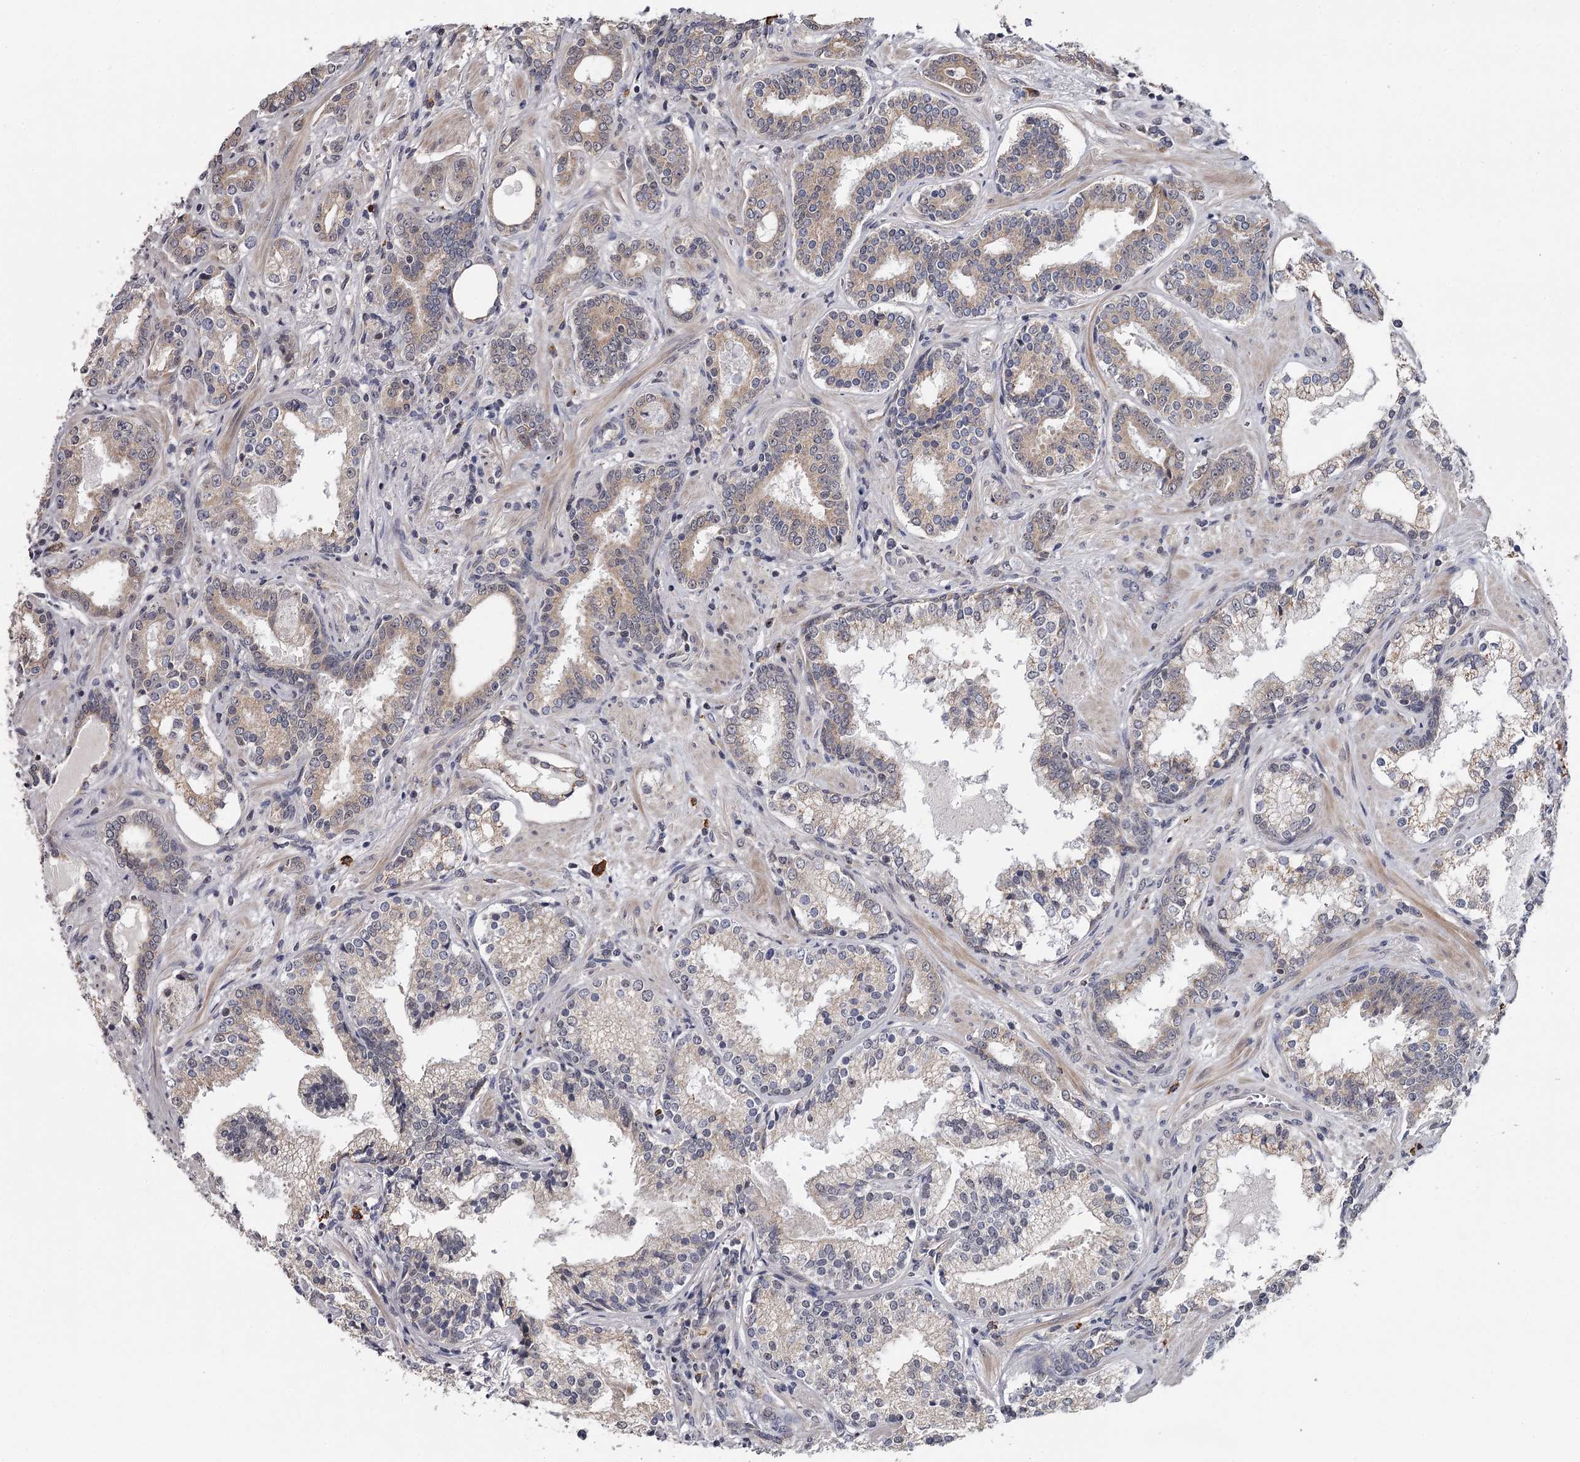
{"staining": {"intensity": "weak", "quantity": ">75%", "location": "cytoplasmic/membranous"}, "tissue": "prostate cancer", "cell_type": "Tumor cells", "image_type": "cancer", "snomed": [{"axis": "morphology", "description": "Adenocarcinoma, High grade"}, {"axis": "topography", "description": "Prostate"}], "caption": "This is an image of immunohistochemistry (IHC) staining of prostate cancer, which shows weak positivity in the cytoplasmic/membranous of tumor cells.", "gene": "GTSF1", "patient": {"sex": "male", "age": 58}}